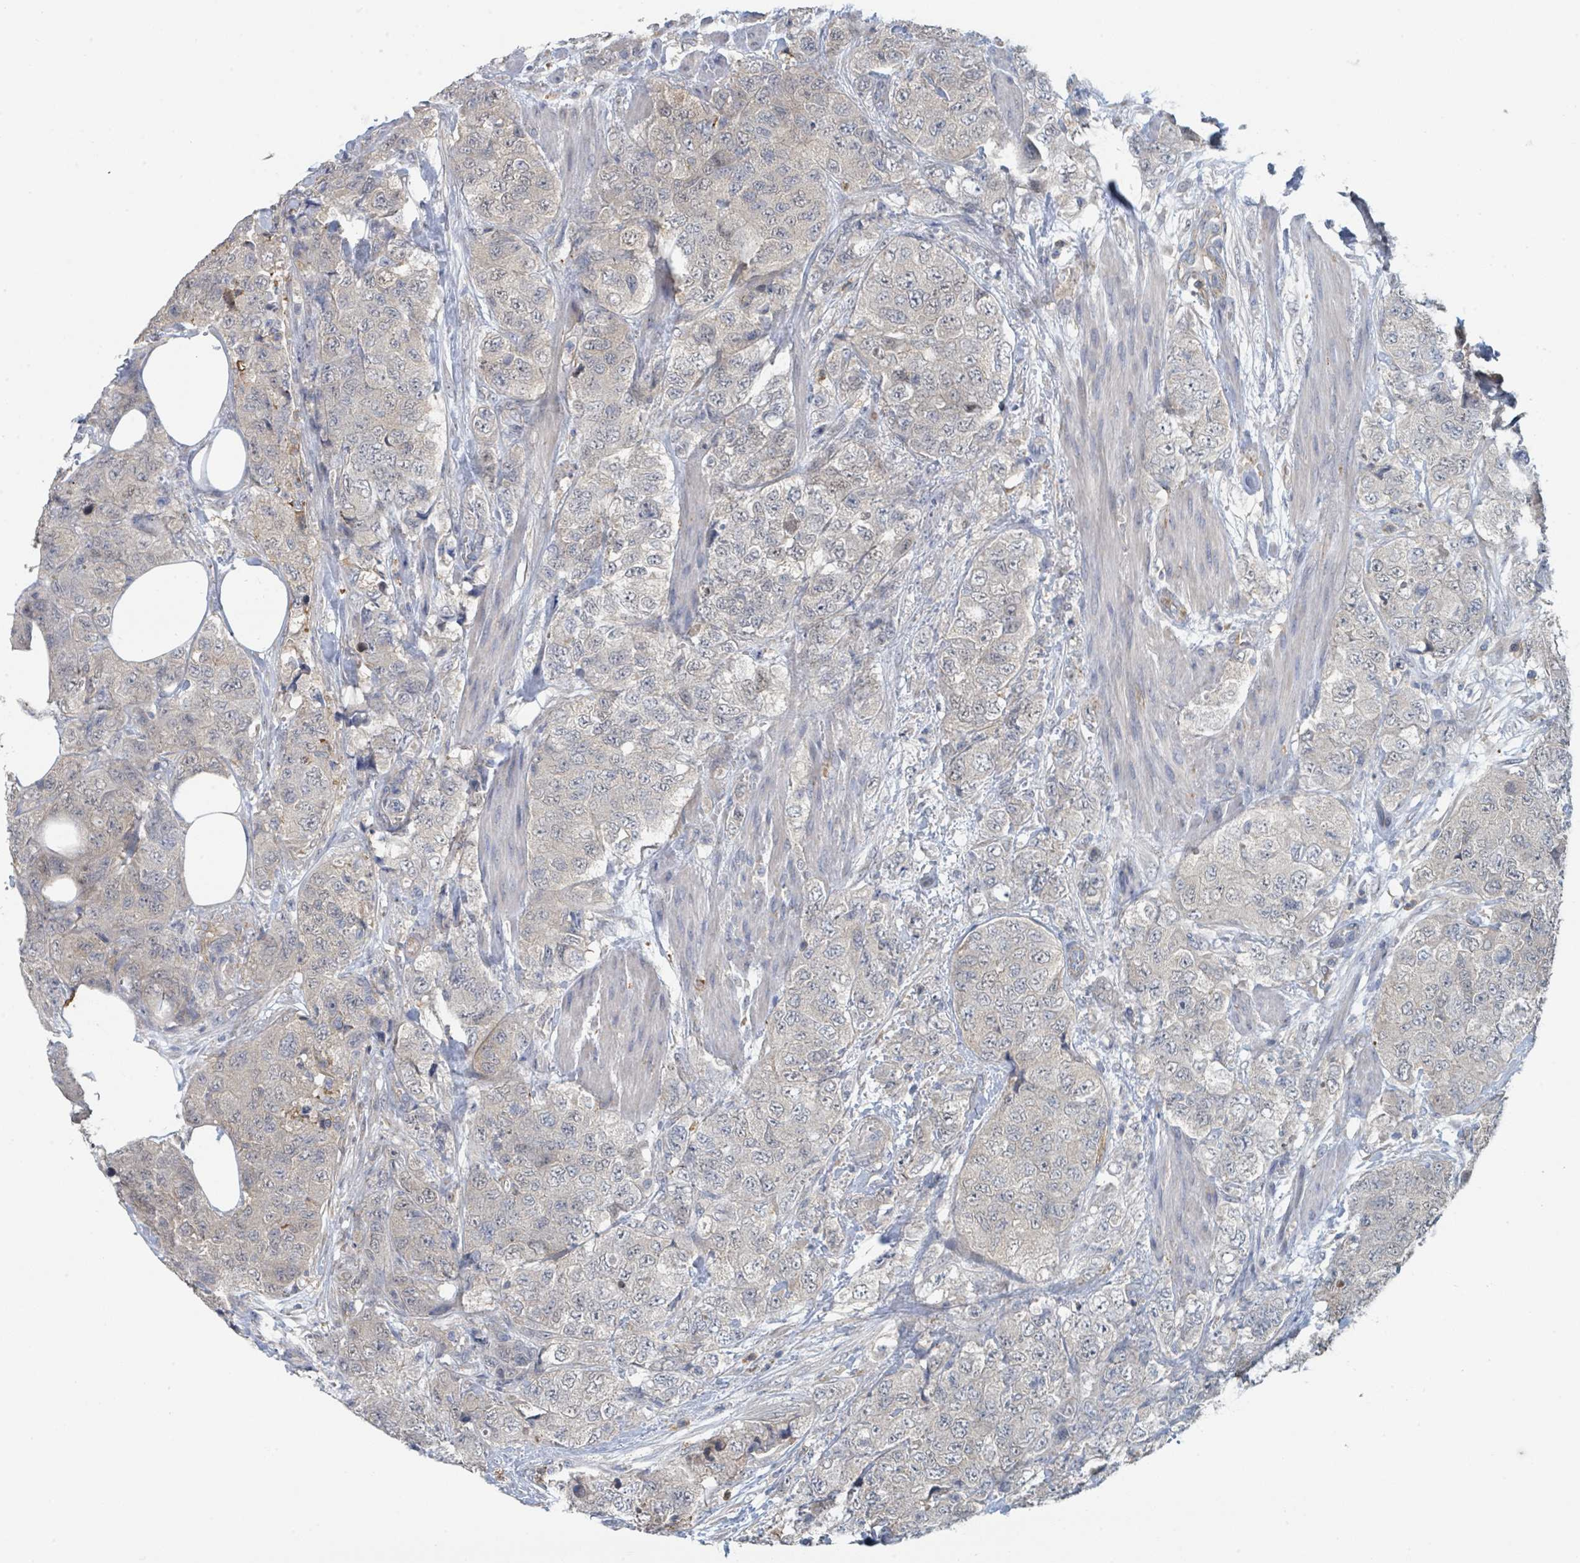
{"staining": {"intensity": "negative", "quantity": "none", "location": "none"}, "tissue": "urothelial cancer", "cell_type": "Tumor cells", "image_type": "cancer", "snomed": [{"axis": "morphology", "description": "Urothelial carcinoma, High grade"}, {"axis": "topography", "description": "Urinary bladder"}], "caption": "The histopathology image reveals no significant staining in tumor cells of high-grade urothelial carcinoma.", "gene": "LRRC42", "patient": {"sex": "female", "age": 78}}